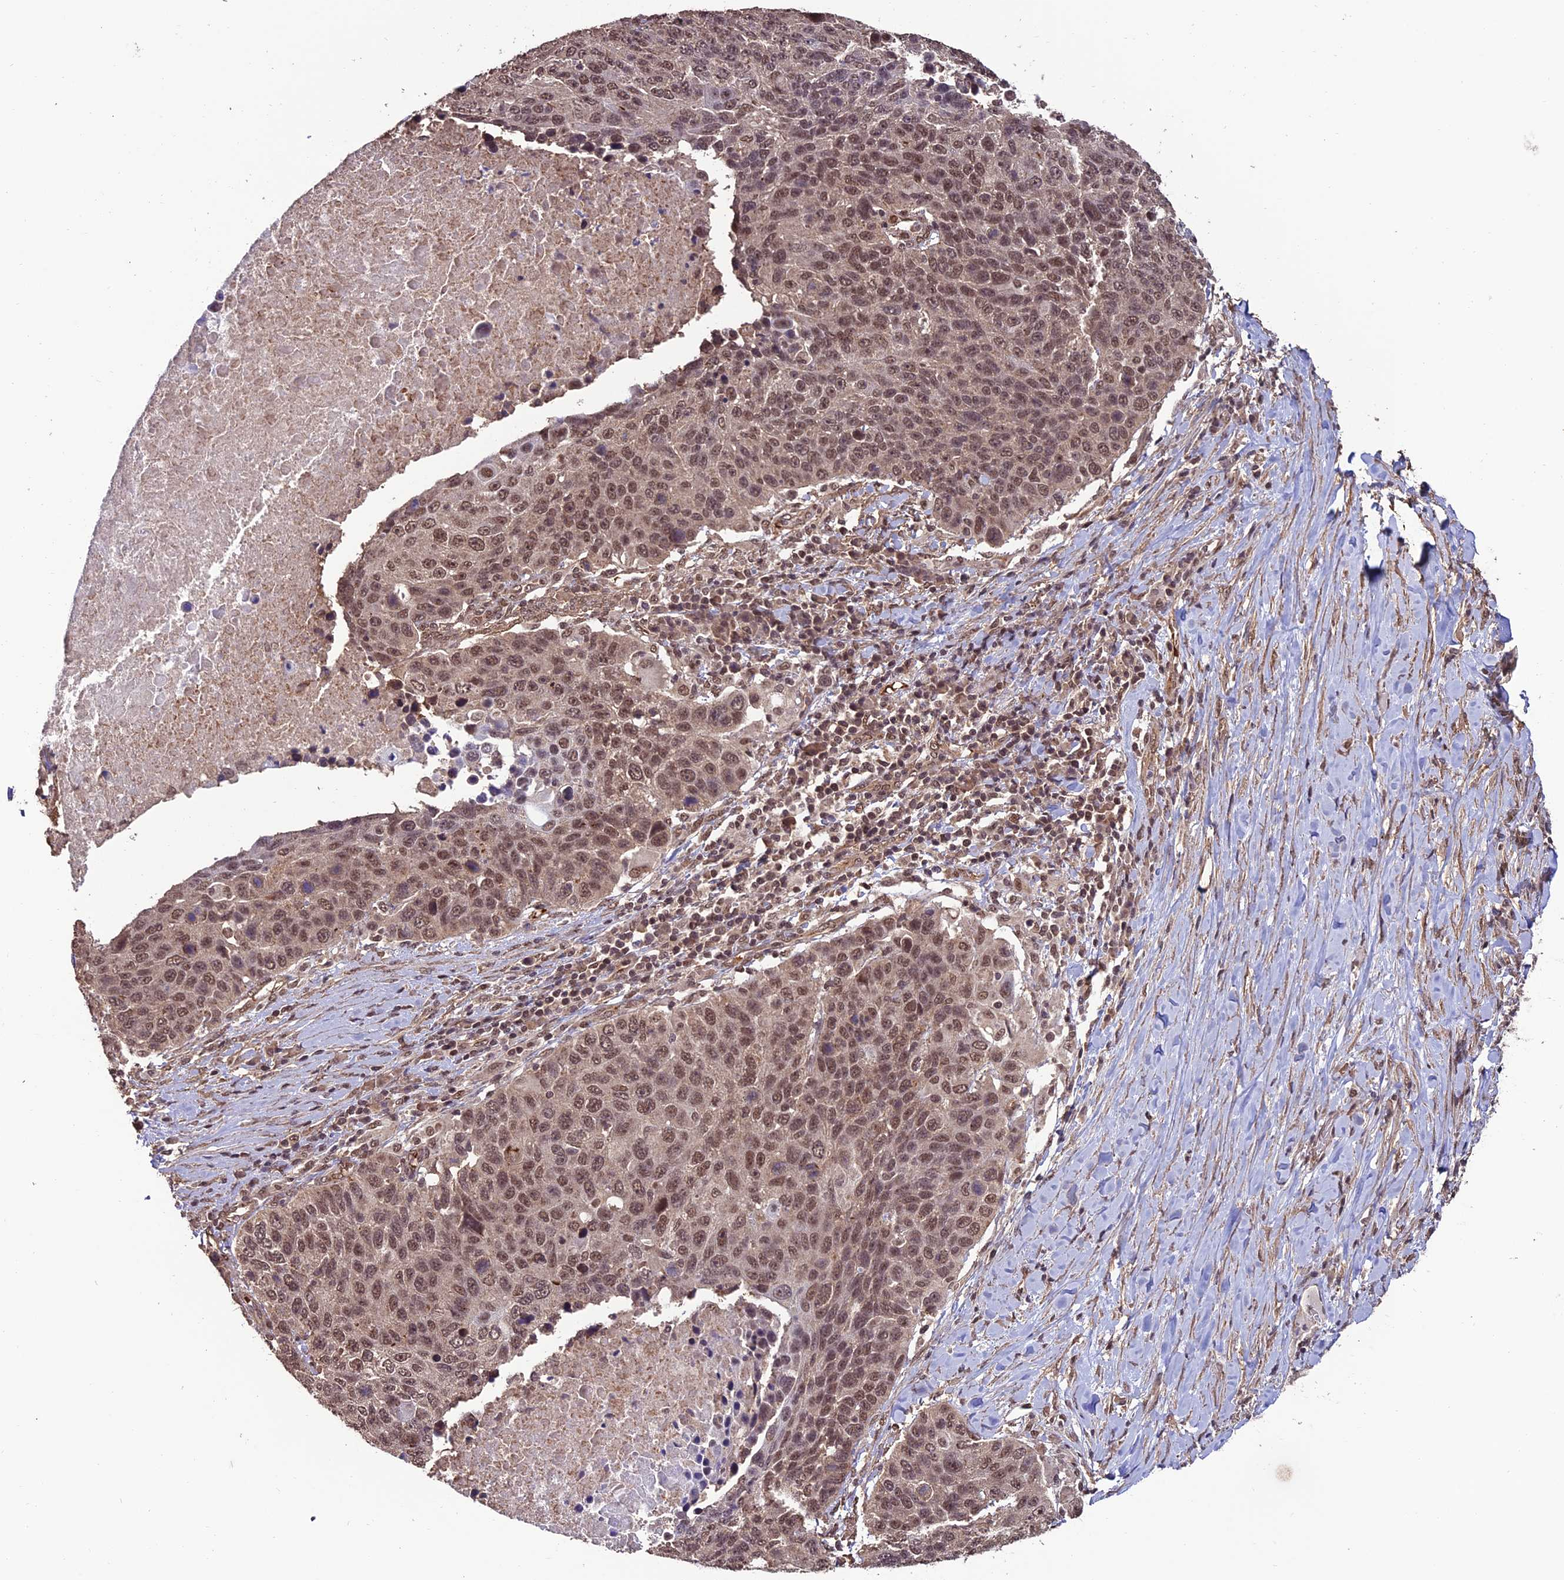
{"staining": {"intensity": "moderate", "quantity": ">75%", "location": "nuclear"}, "tissue": "lung cancer", "cell_type": "Tumor cells", "image_type": "cancer", "snomed": [{"axis": "morphology", "description": "Normal tissue, NOS"}, {"axis": "morphology", "description": "Squamous cell carcinoma, NOS"}, {"axis": "topography", "description": "Lymph node"}, {"axis": "topography", "description": "Lung"}], "caption": "Immunohistochemistry (IHC) micrograph of neoplastic tissue: lung cancer stained using immunohistochemistry (IHC) shows medium levels of moderate protein expression localized specifically in the nuclear of tumor cells, appearing as a nuclear brown color.", "gene": "CABIN1", "patient": {"sex": "male", "age": 66}}